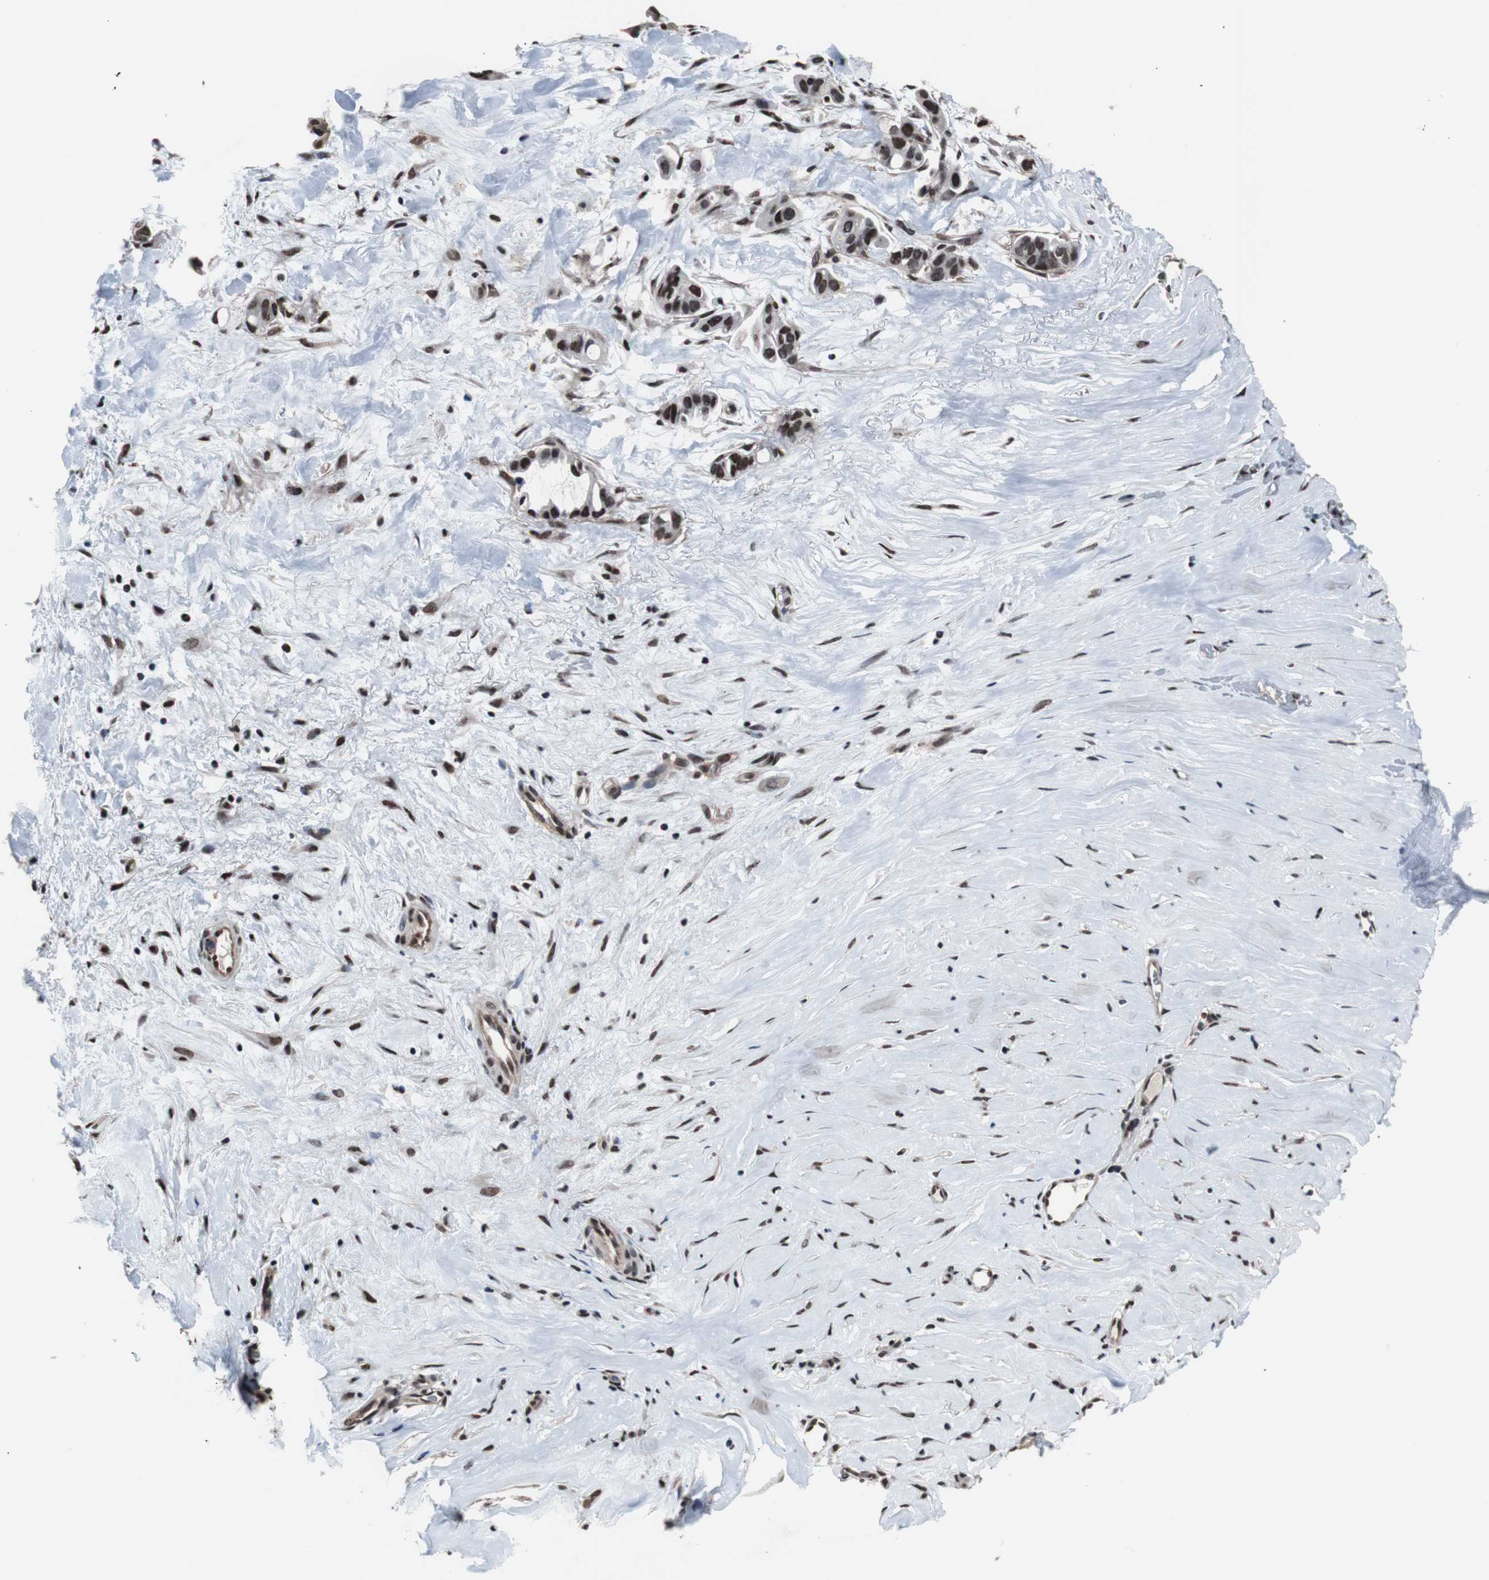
{"staining": {"intensity": "strong", "quantity": ">75%", "location": "nuclear"}, "tissue": "liver cancer", "cell_type": "Tumor cells", "image_type": "cancer", "snomed": [{"axis": "morphology", "description": "Cholangiocarcinoma"}, {"axis": "topography", "description": "Liver"}], "caption": "Human liver cholangiocarcinoma stained with a brown dye demonstrates strong nuclear positive staining in about >75% of tumor cells.", "gene": "POGZ", "patient": {"sex": "female", "age": 65}}